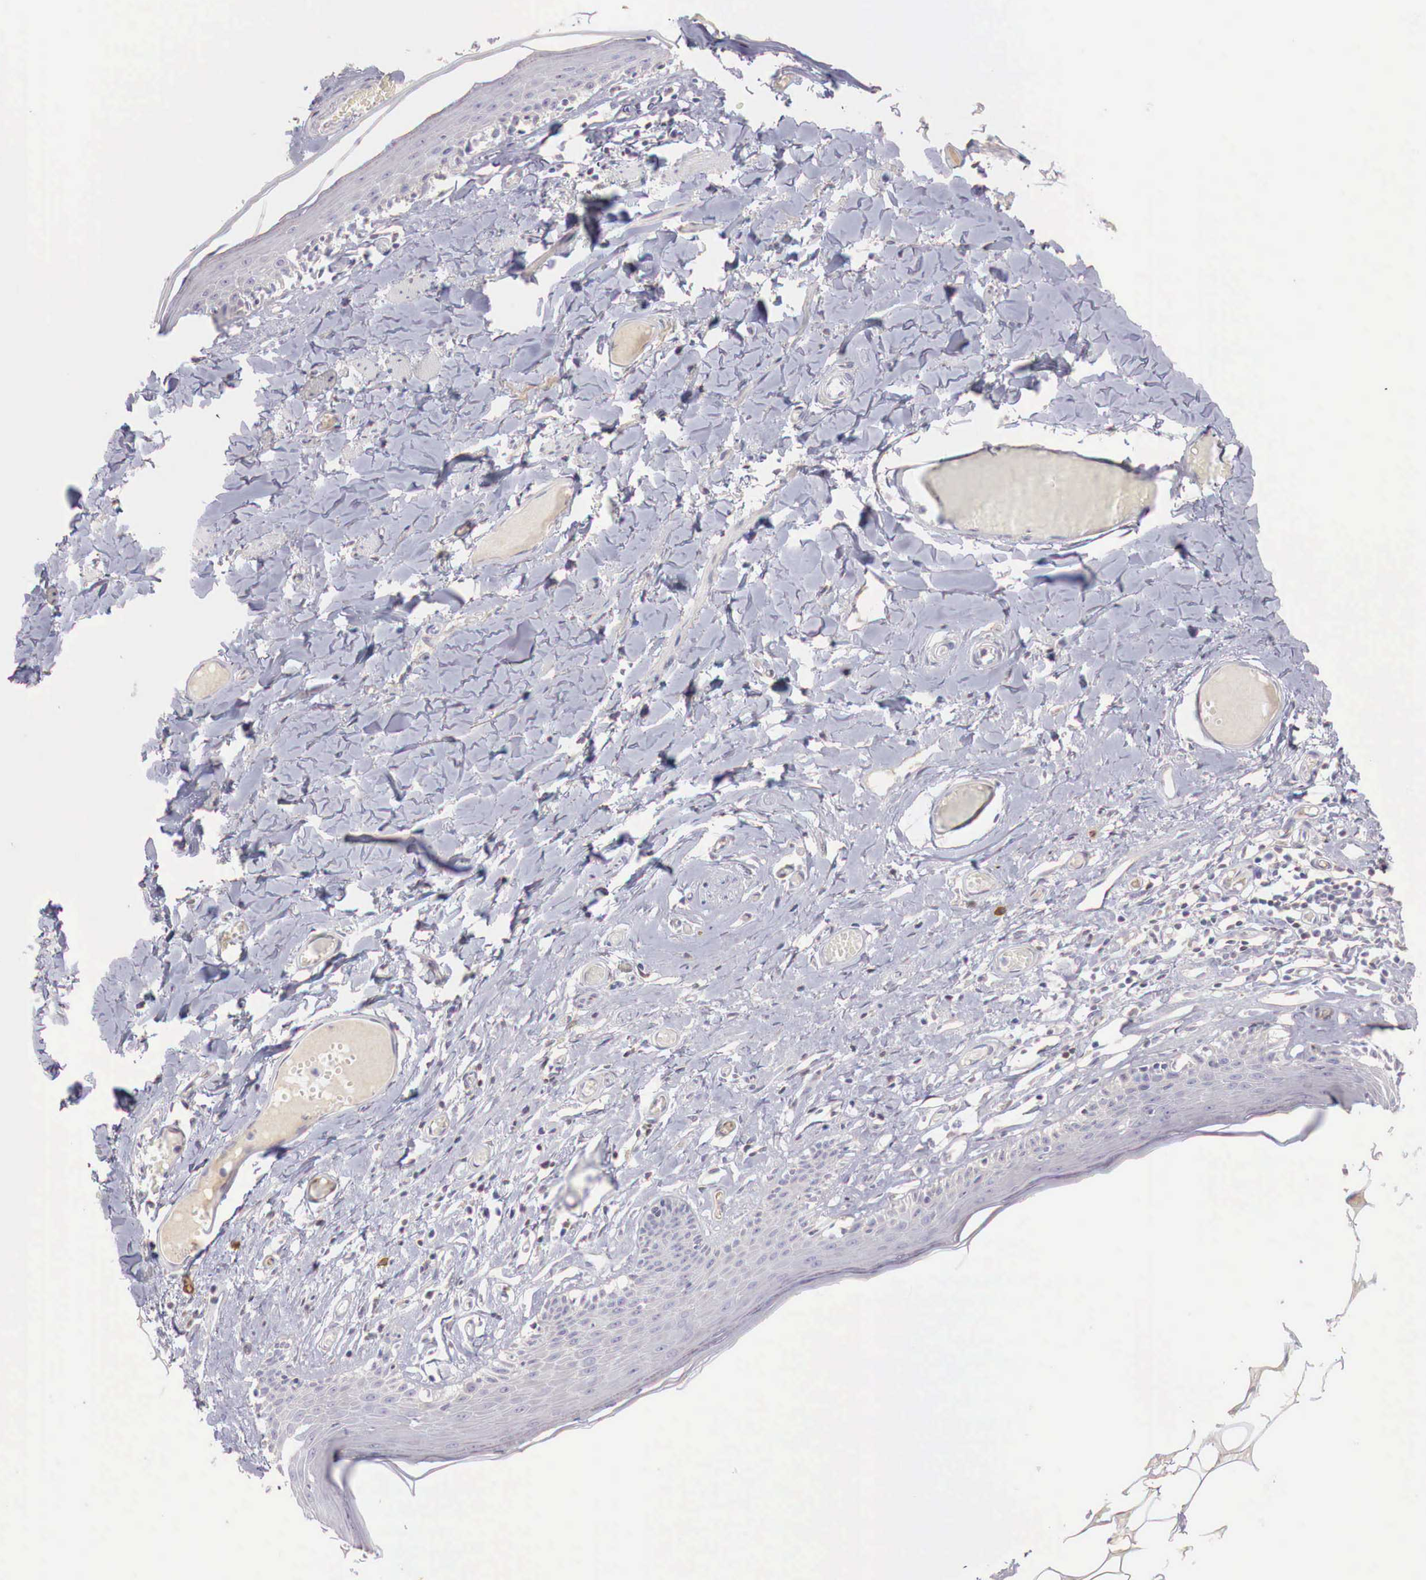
{"staining": {"intensity": "negative", "quantity": "none", "location": "none"}, "tissue": "skin", "cell_type": "Epidermal cells", "image_type": "normal", "snomed": [{"axis": "morphology", "description": "Normal tissue, NOS"}, {"axis": "topography", "description": "Vascular tissue"}, {"axis": "topography", "description": "Vulva"}, {"axis": "topography", "description": "Peripheral nerve tissue"}], "caption": "High power microscopy micrograph of an immunohistochemistry (IHC) micrograph of benign skin, revealing no significant staining in epidermal cells. (Immunohistochemistry (ihc), brightfield microscopy, high magnification).", "gene": "XPNPEP2", "patient": {"sex": "female", "age": 86}}